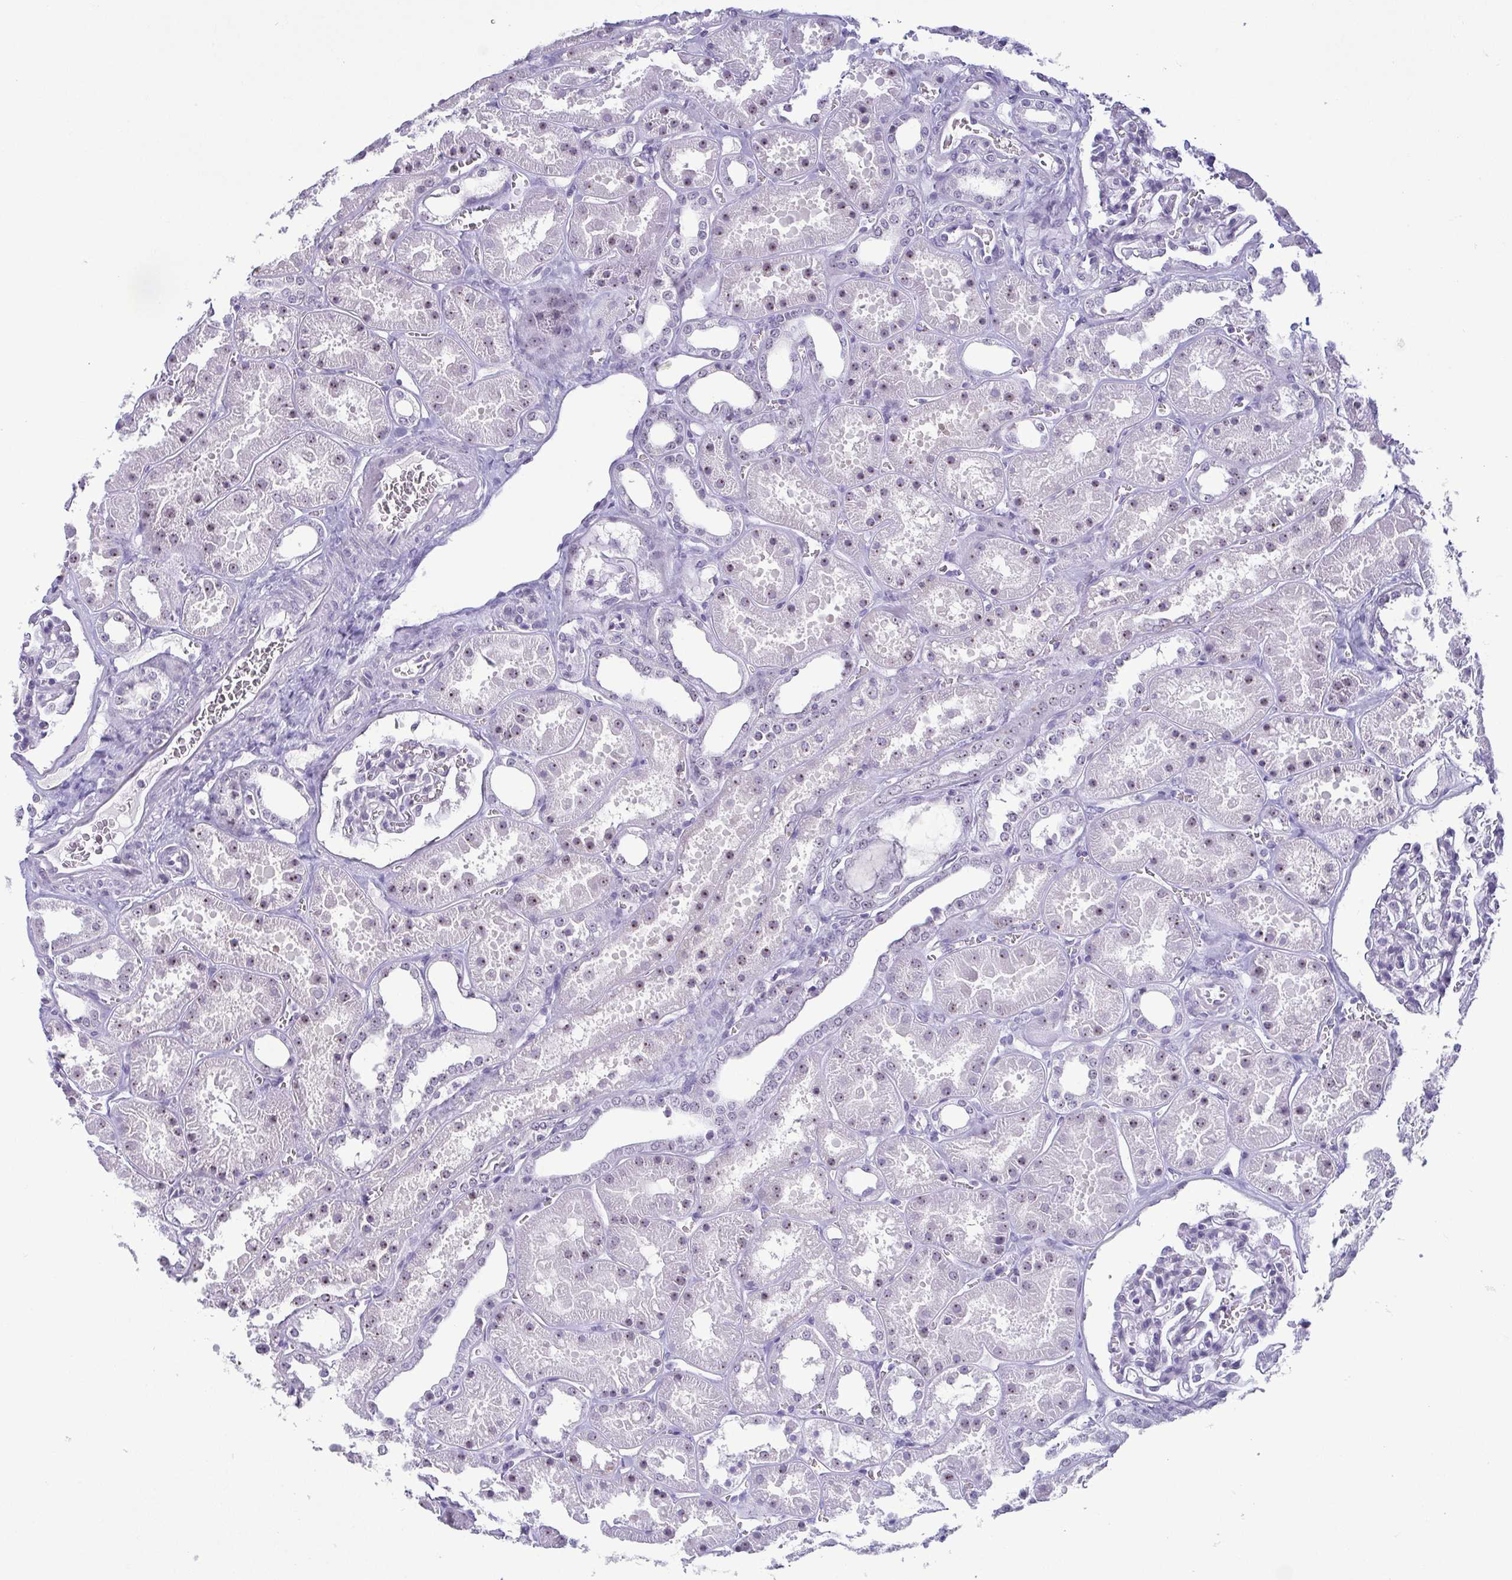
{"staining": {"intensity": "negative", "quantity": "none", "location": "none"}, "tissue": "kidney", "cell_type": "Cells in glomeruli", "image_type": "normal", "snomed": [{"axis": "morphology", "description": "Normal tissue, NOS"}, {"axis": "topography", "description": "Kidney"}], "caption": "Cells in glomeruli show no significant positivity in benign kidney. (Brightfield microscopy of DAB immunohistochemistry (IHC) at high magnification).", "gene": "BZW1", "patient": {"sex": "female", "age": 41}}